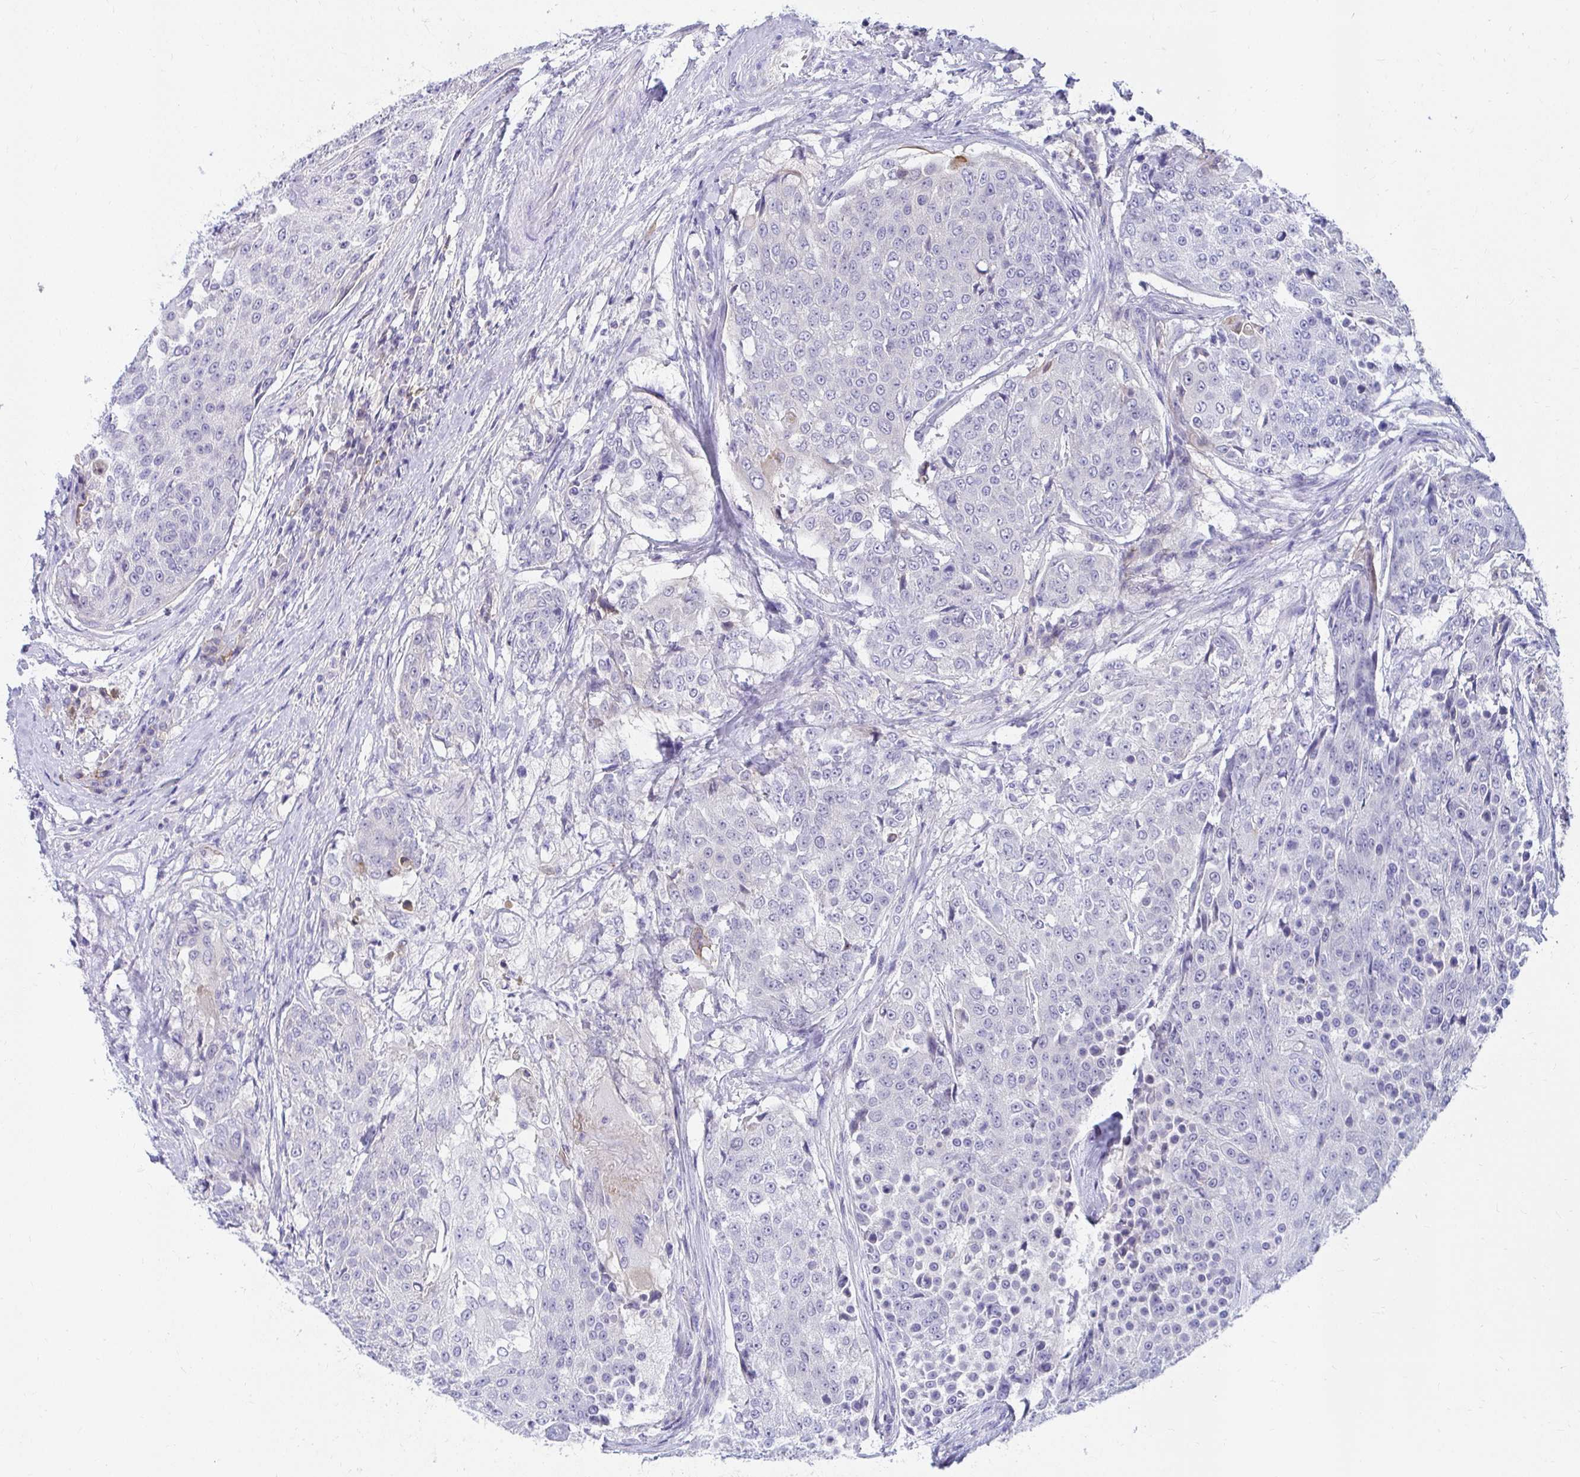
{"staining": {"intensity": "negative", "quantity": "none", "location": "none"}, "tissue": "urothelial cancer", "cell_type": "Tumor cells", "image_type": "cancer", "snomed": [{"axis": "morphology", "description": "Urothelial carcinoma, High grade"}, {"axis": "topography", "description": "Urinary bladder"}], "caption": "Image shows no protein staining in tumor cells of urothelial carcinoma (high-grade) tissue.", "gene": "C19orf81", "patient": {"sex": "female", "age": 63}}